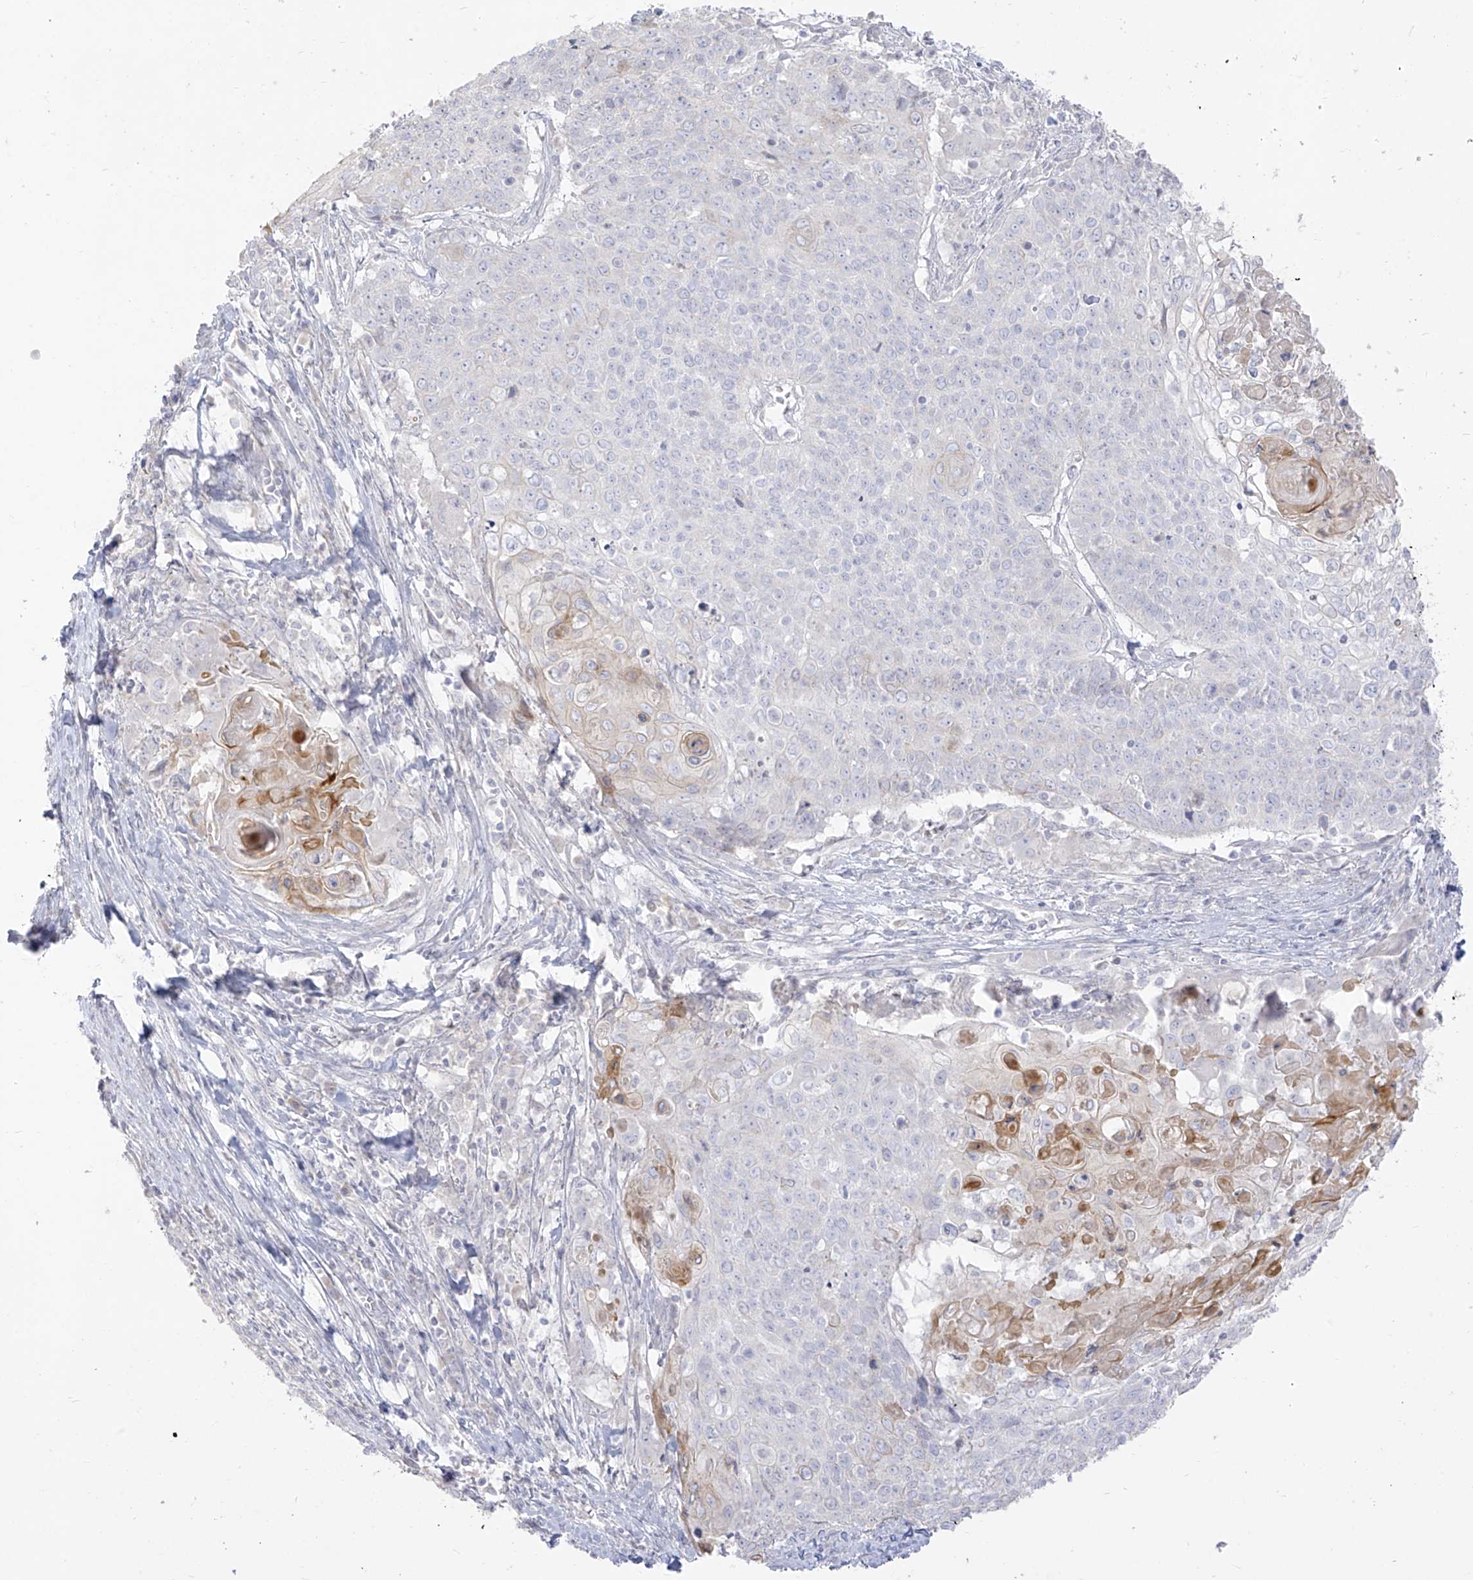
{"staining": {"intensity": "negative", "quantity": "none", "location": "none"}, "tissue": "cervical cancer", "cell_type": "Tumor cells", "image_type": "cancer", "snomed": [{"axis": "morphology", "description": "Squamous cell carcinoma, NOS"}, {"axis": "topography", "description": "Cervix"}], "caption": "High magnification brightfield microscopy of squamous cell carcinoma (cervical) stained with DAB (brown) and counterstained with hematoxylin (blue): tumor cells show no significant positivity.", "gene": "ARHGEF40", "patient": {"sex": "female", "age": 39}}